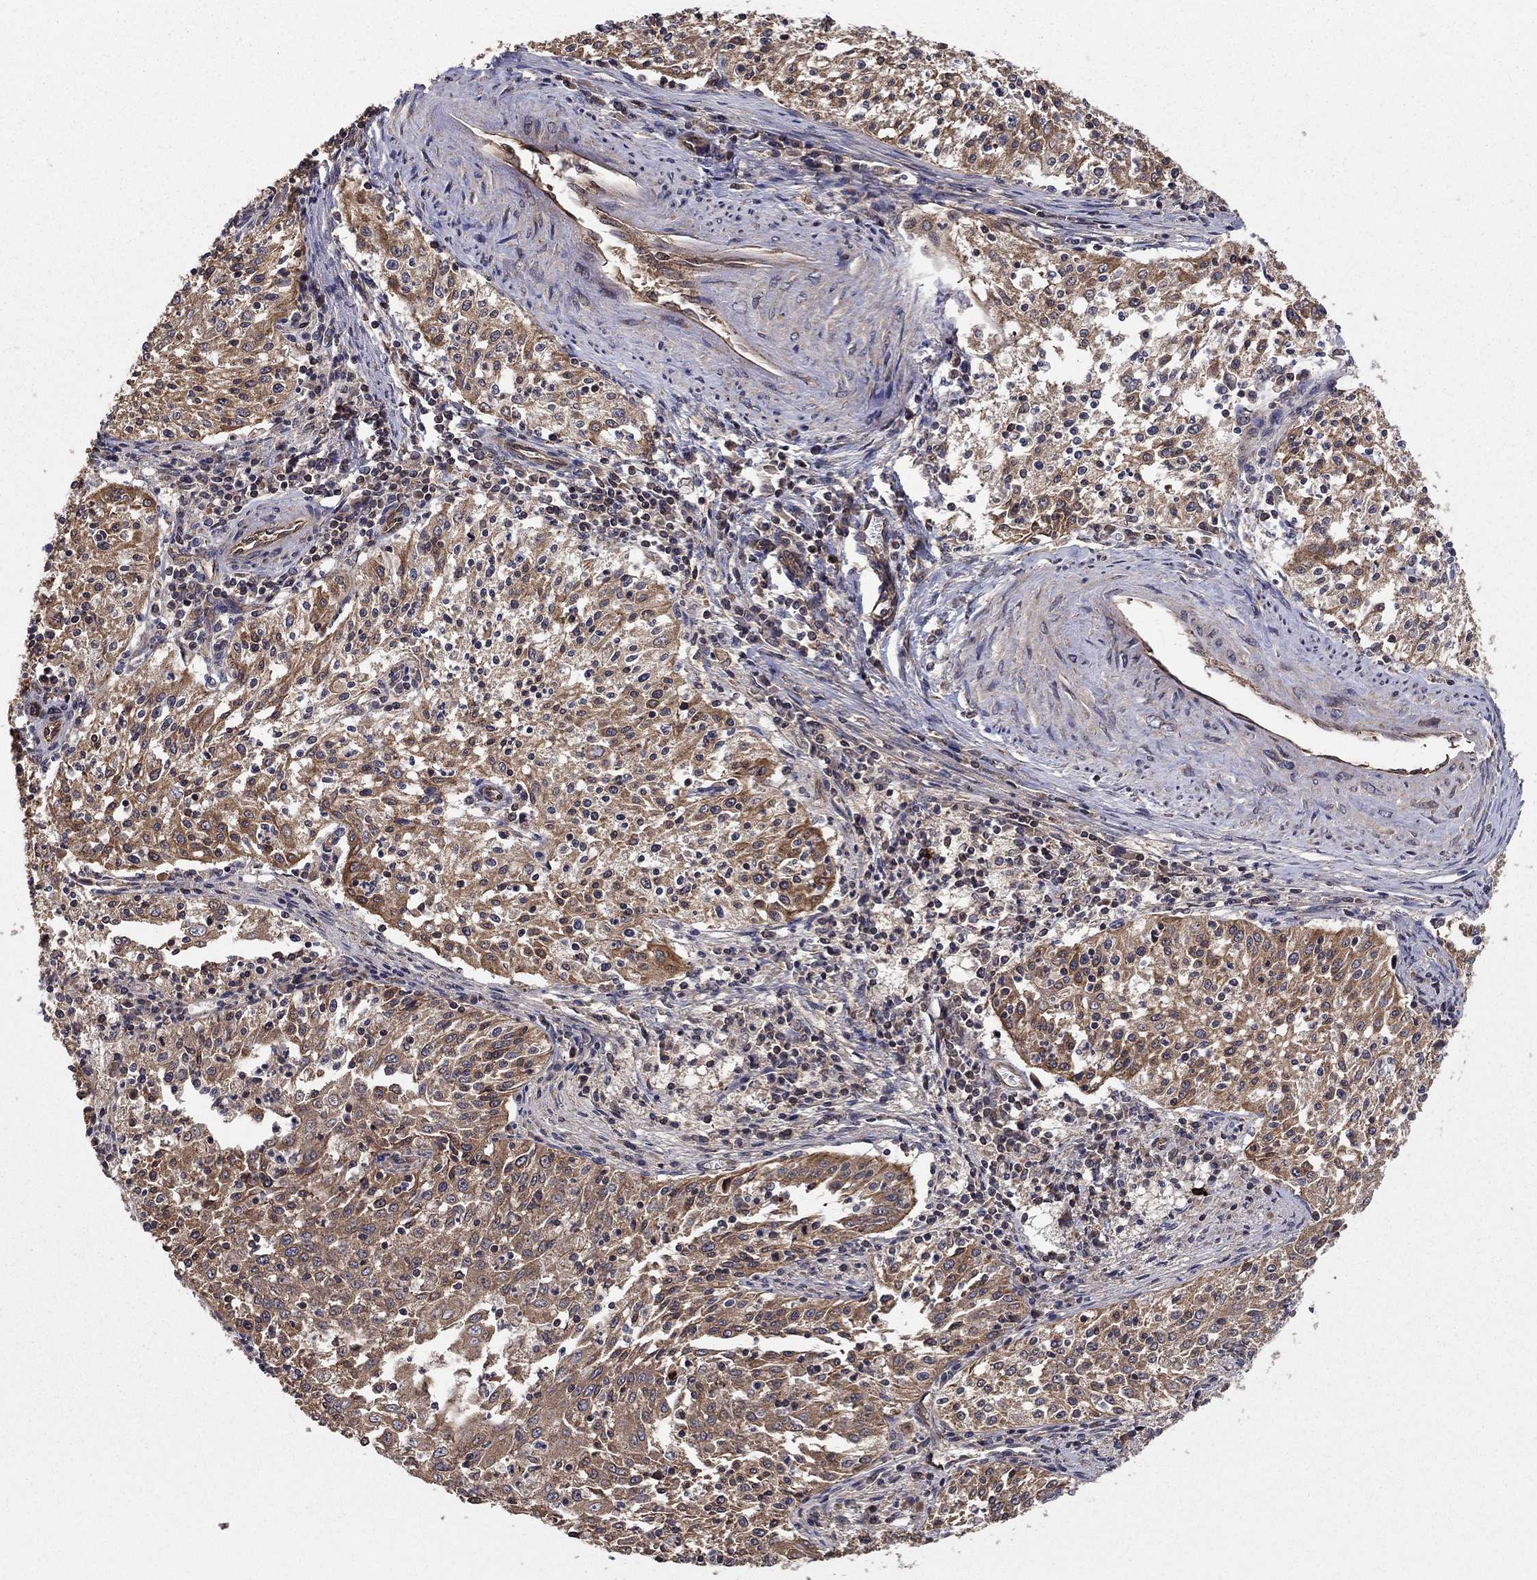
{"staining": {"intensity": "strong", "quantity": "25%-75%", "location": "cytoplasmic/membranous"}, "tissue": "cervical cancer", "cell_type": "Tumor cells", "image_type": "cancer", "snomed": [{"axis": "morphology", "description": "Squamous cell carcinoma, NOS"}, {"axis": "topography", "description": "Cervix"}], "caption": "The micrograph demonstrates a brown stain indicating the presence of a protein in the cytoplasmic/membranous of tumor cells in squamous cell carcinoma (cervical). The protein of interest is shown in brown color, while the nuclei are stained blue.", "gene": "BMERB1", "patient": {"sex": "female", "age": 41}}